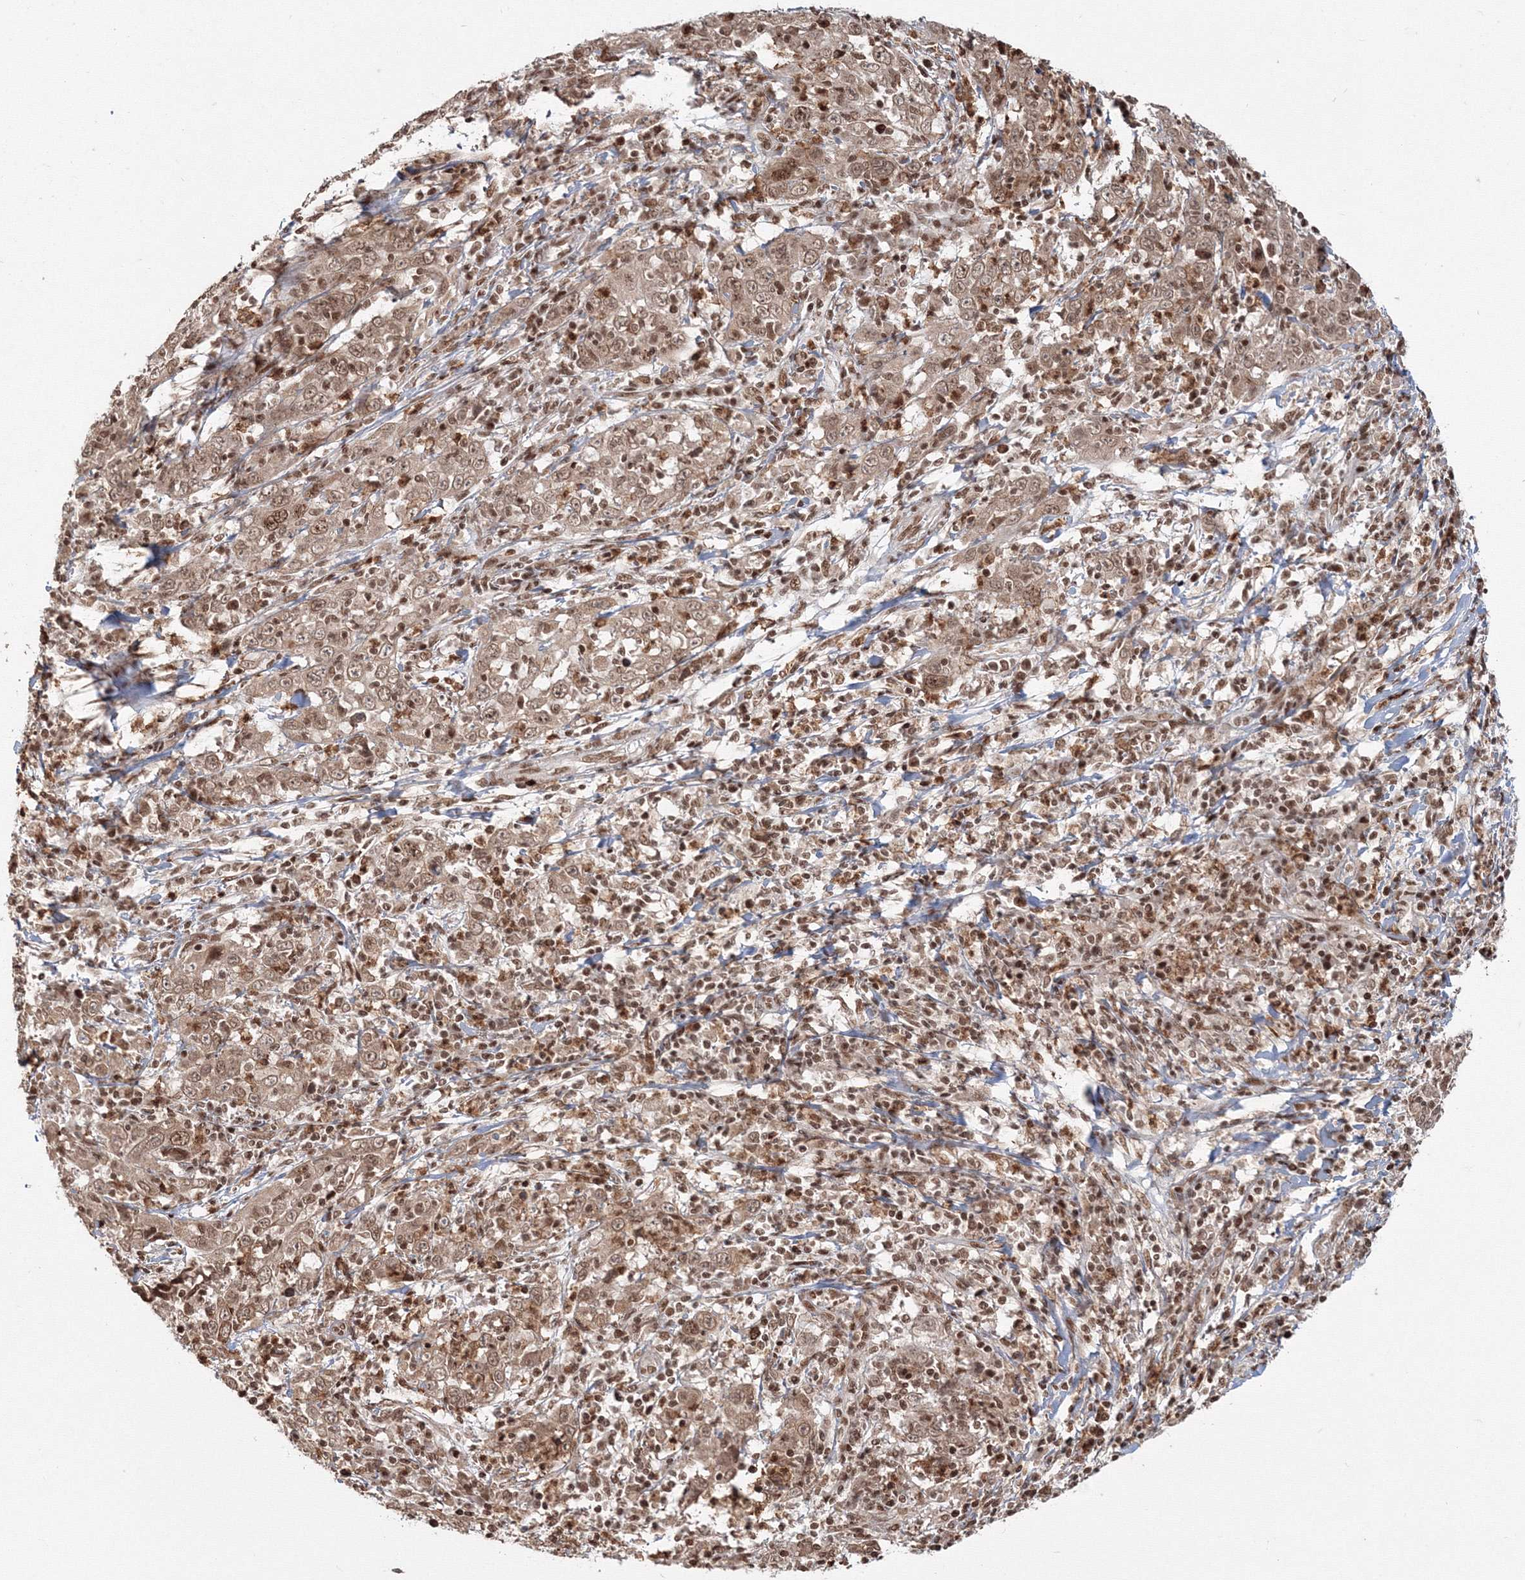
{"staining": {"intensity": "moderate", "quantity": ">75%", "location": "nuclear"}, "tissue": "cervical cancer", "cell_type": "Tumor cells", "image_type": "cancer", "snomed": [{"axis": "morphology", "description": "Squamous cell carcinoma, NOS"}, {"axis": "topography", "description": "Cervix"}], "caption": "A brown stain labels moderate nuclear positivity of a protein in cervical cancer tumor cells. (DAB (3,3'-diaminobenzidine) IHC with brightfield microscopy, high magnification).", "gene": "KIF20A", "patient": {"sex": "female", "age": 46}}